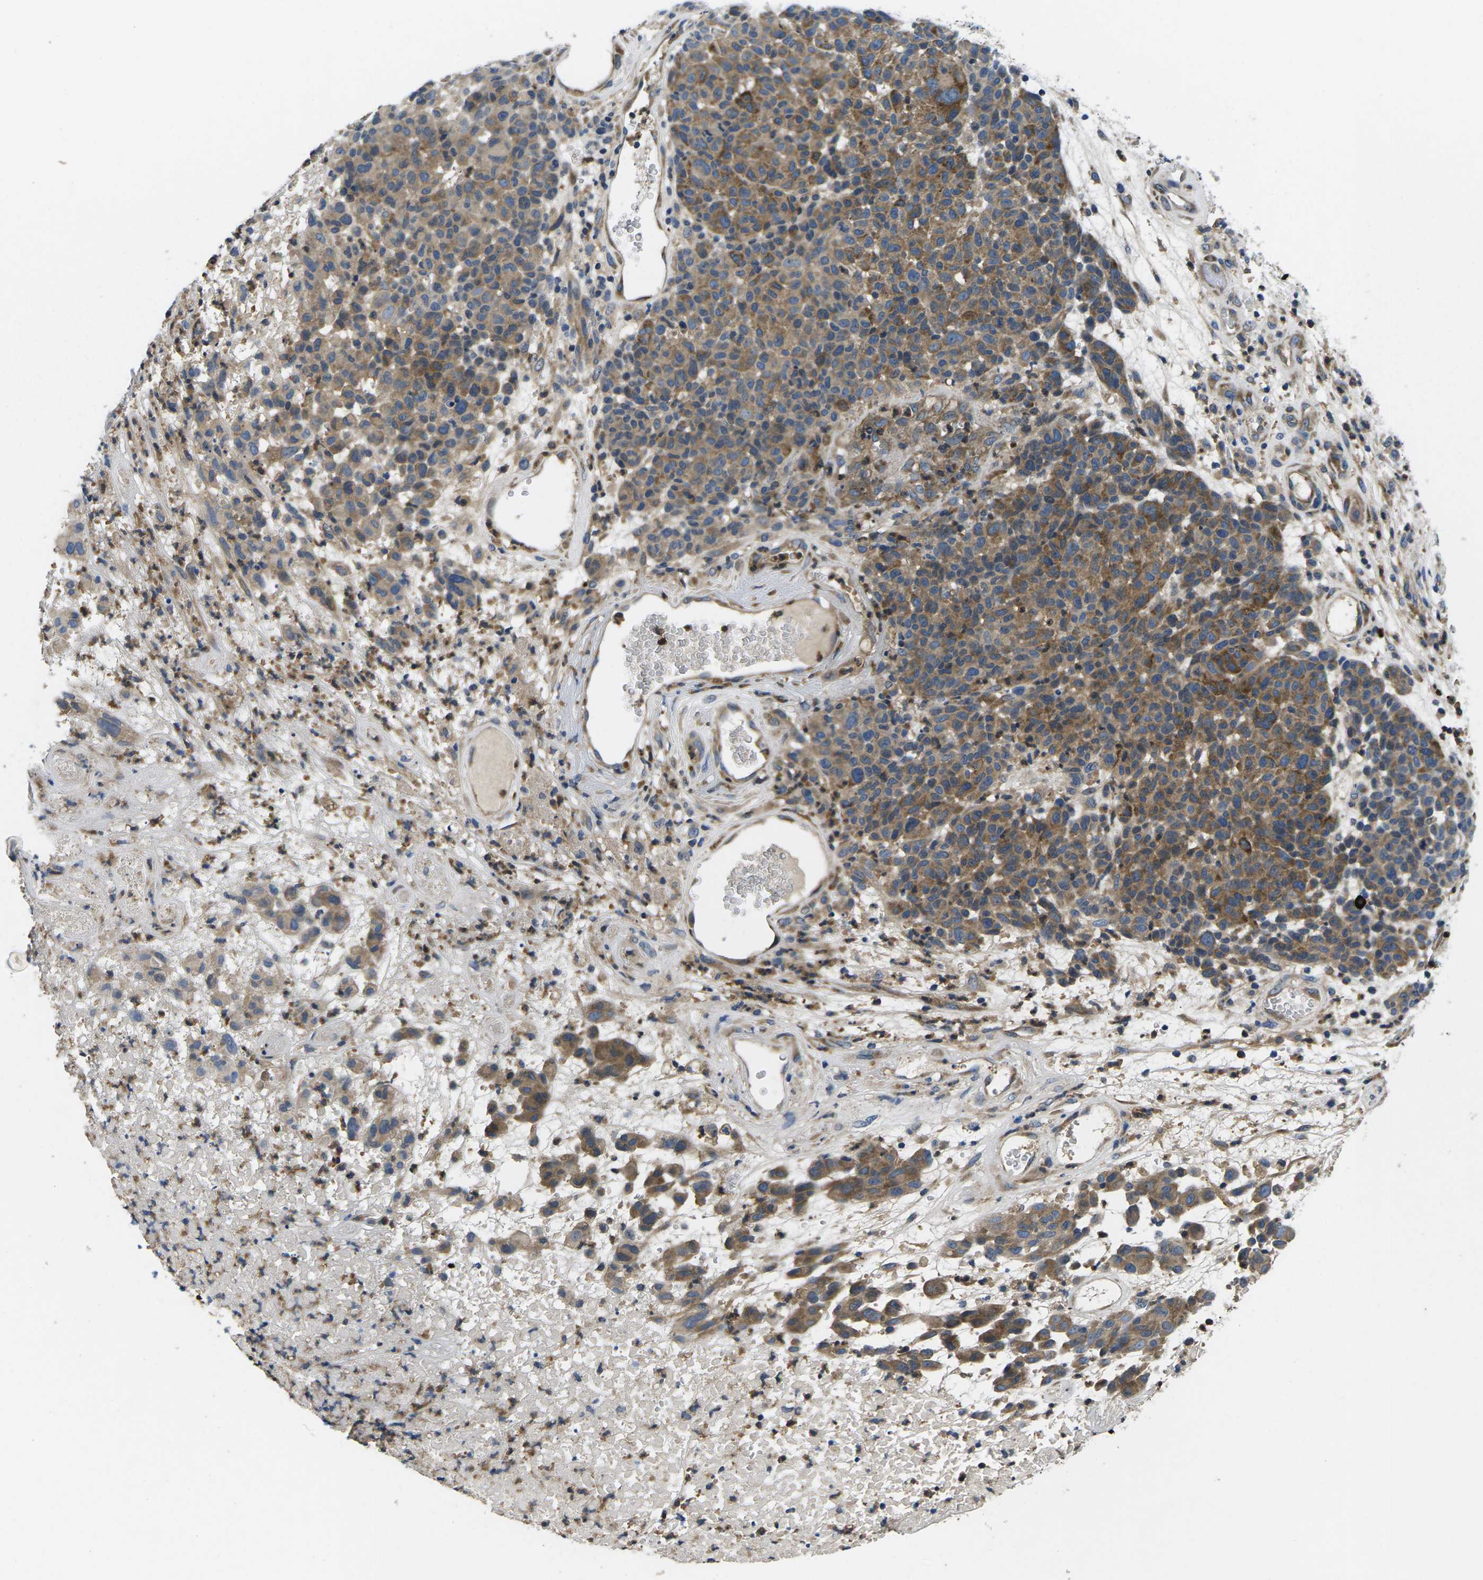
{"staining": {"intensity": "moderate", "quantity": ">75%", "location": "cytoplasmic/membranous"}, "tissue": "melanoma", "cell_type": "Tumor cells", "image_type": "cancer", "snomed": [{"axis": "morphology", "description": "Malignant melanoma, NOS"}, {"axis": "topography", "description": "Skin"}], "caption": "Melanoma stained with immunohistochemistry shows moderate cytoplasmic/membranous positivity in approximately >75% of tumor cells.", "gene": "PLCE1", "patient": {"sex": "male", "age": 59}}